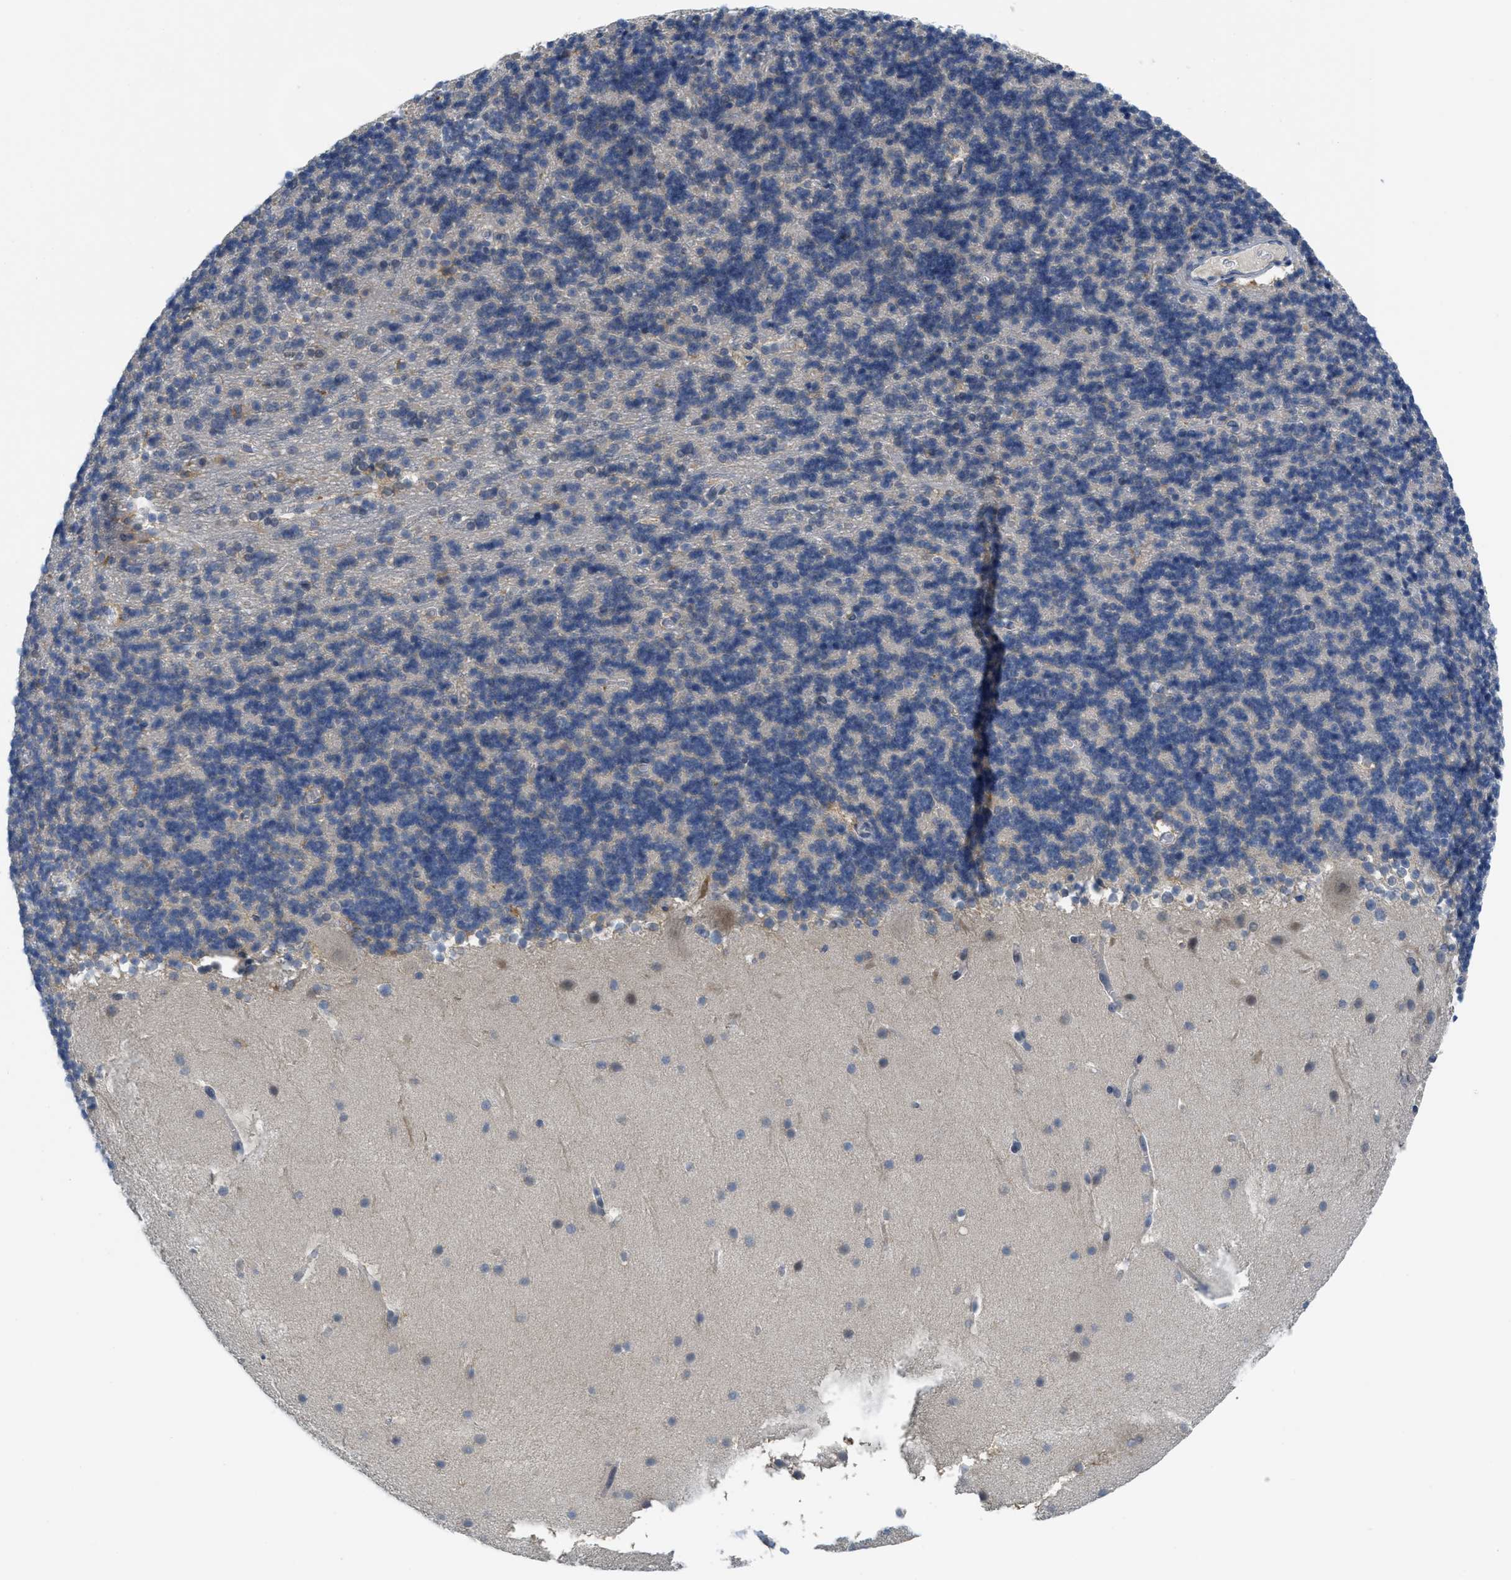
{"staining": {"intensity": "negative", "quantity": "none", "location": "none"}, "tissue": "cerebellum", "cell_type": "Cells in granular layer", "image_type": "normal", "snomed": [{"axis": "morphology", "description": "Normal tissue, NOS"}, {"axis": "topography", "description": "Cerebellum"}], "caption": "Normal cerebellum was stained to show a protein in brown. There is no significant expression in cells in granular layer.", "gene": "TNFAIP1", "patient": {"sex": "male", "age": 45}}